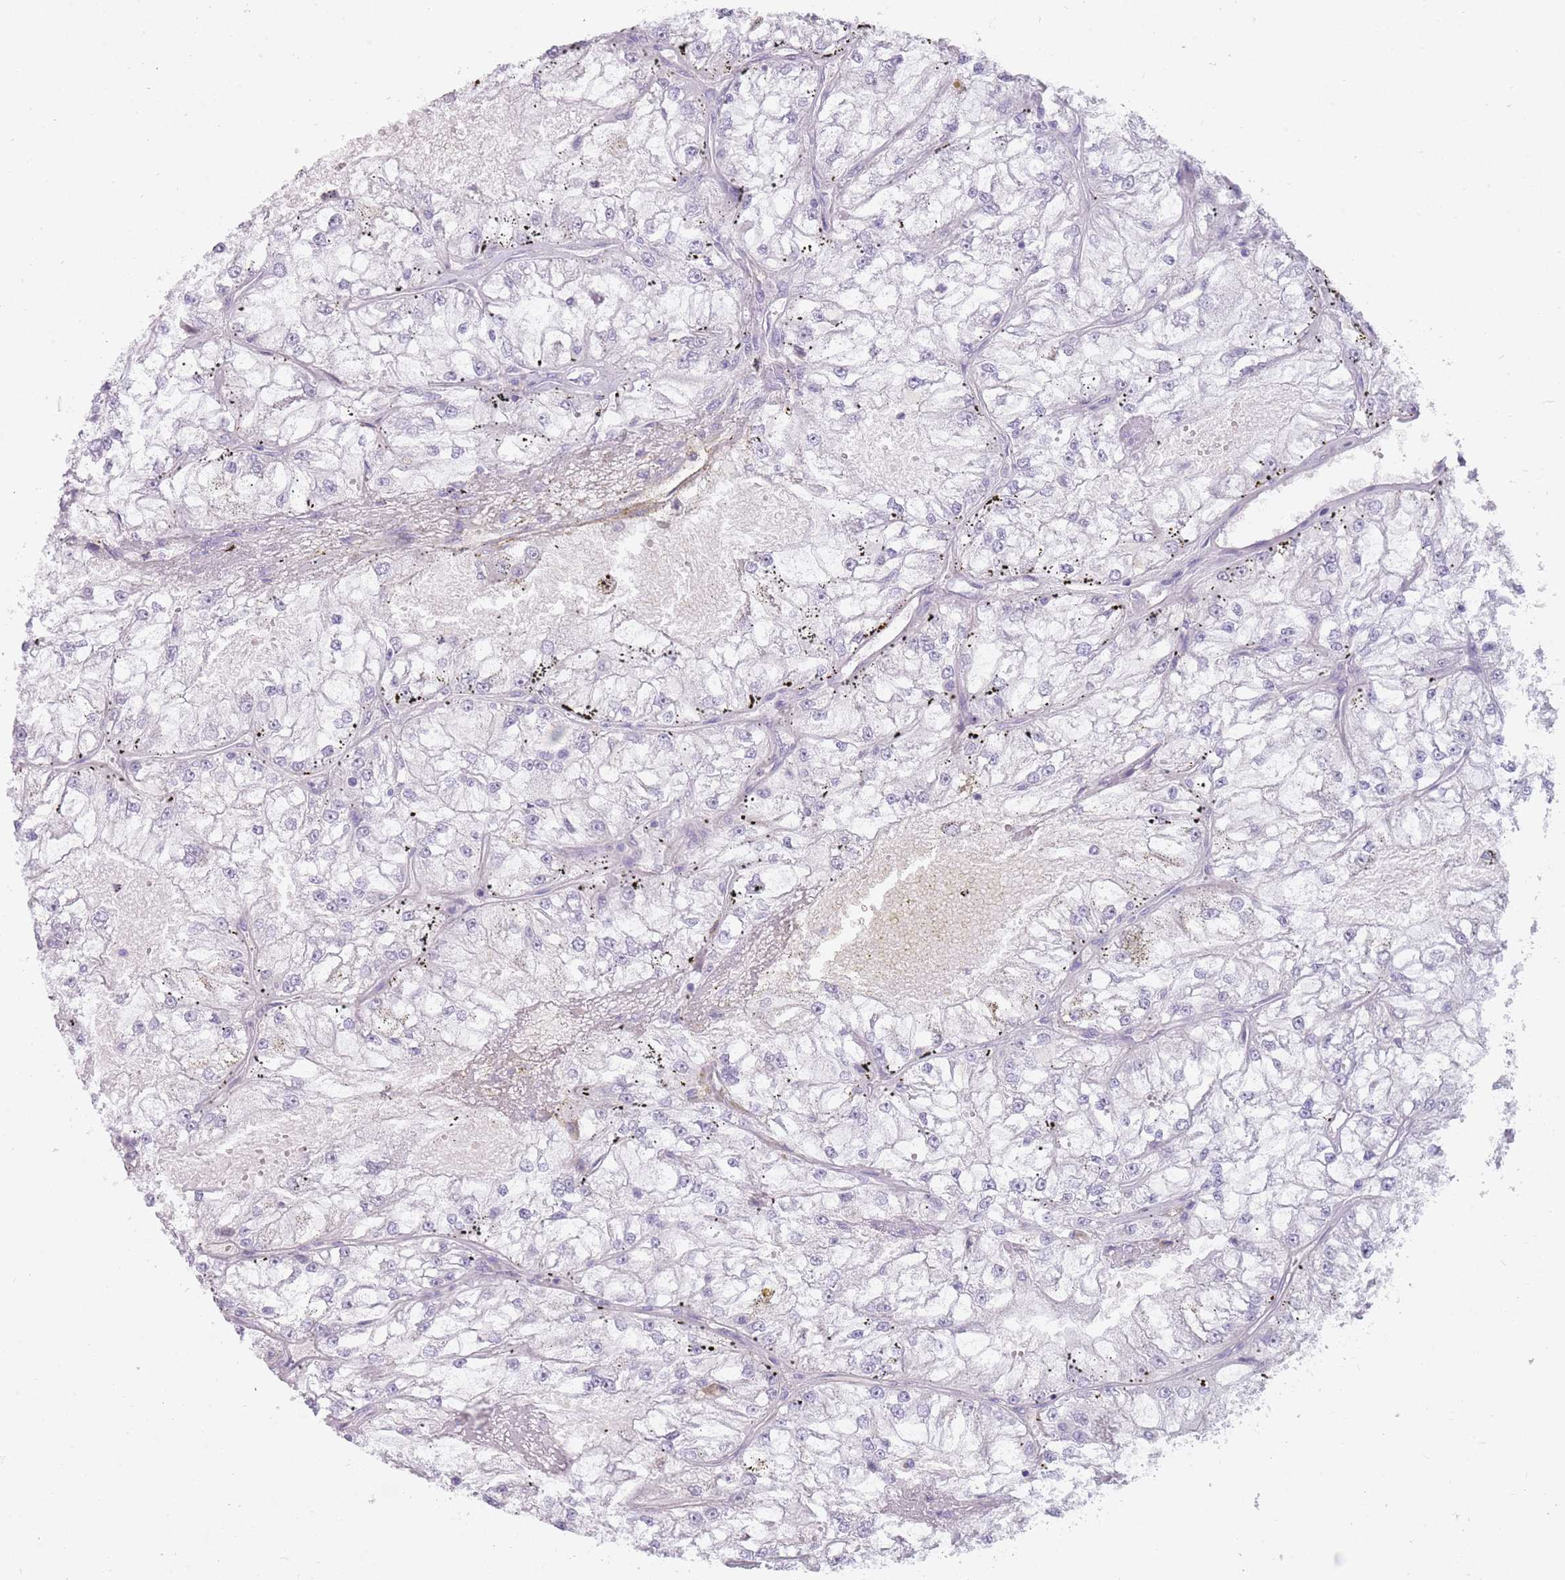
{"staining": {"intensity": "negative", "quantity": "none", "location": "none"}, "tissue": "renal cancer", "cell_type": "Tumor cells", "image_type": "cancer", "snomed": [{"axis": "morphology", "description": "Adenocarcinoma, NOS"}, {"axis": "topography", "description": "Kidney"}], "caption": "The image demonstrates no staining of tumor cells in renal cancer.", "gene": "DDX4", "patient": {"sex": "female", "age": 72}}